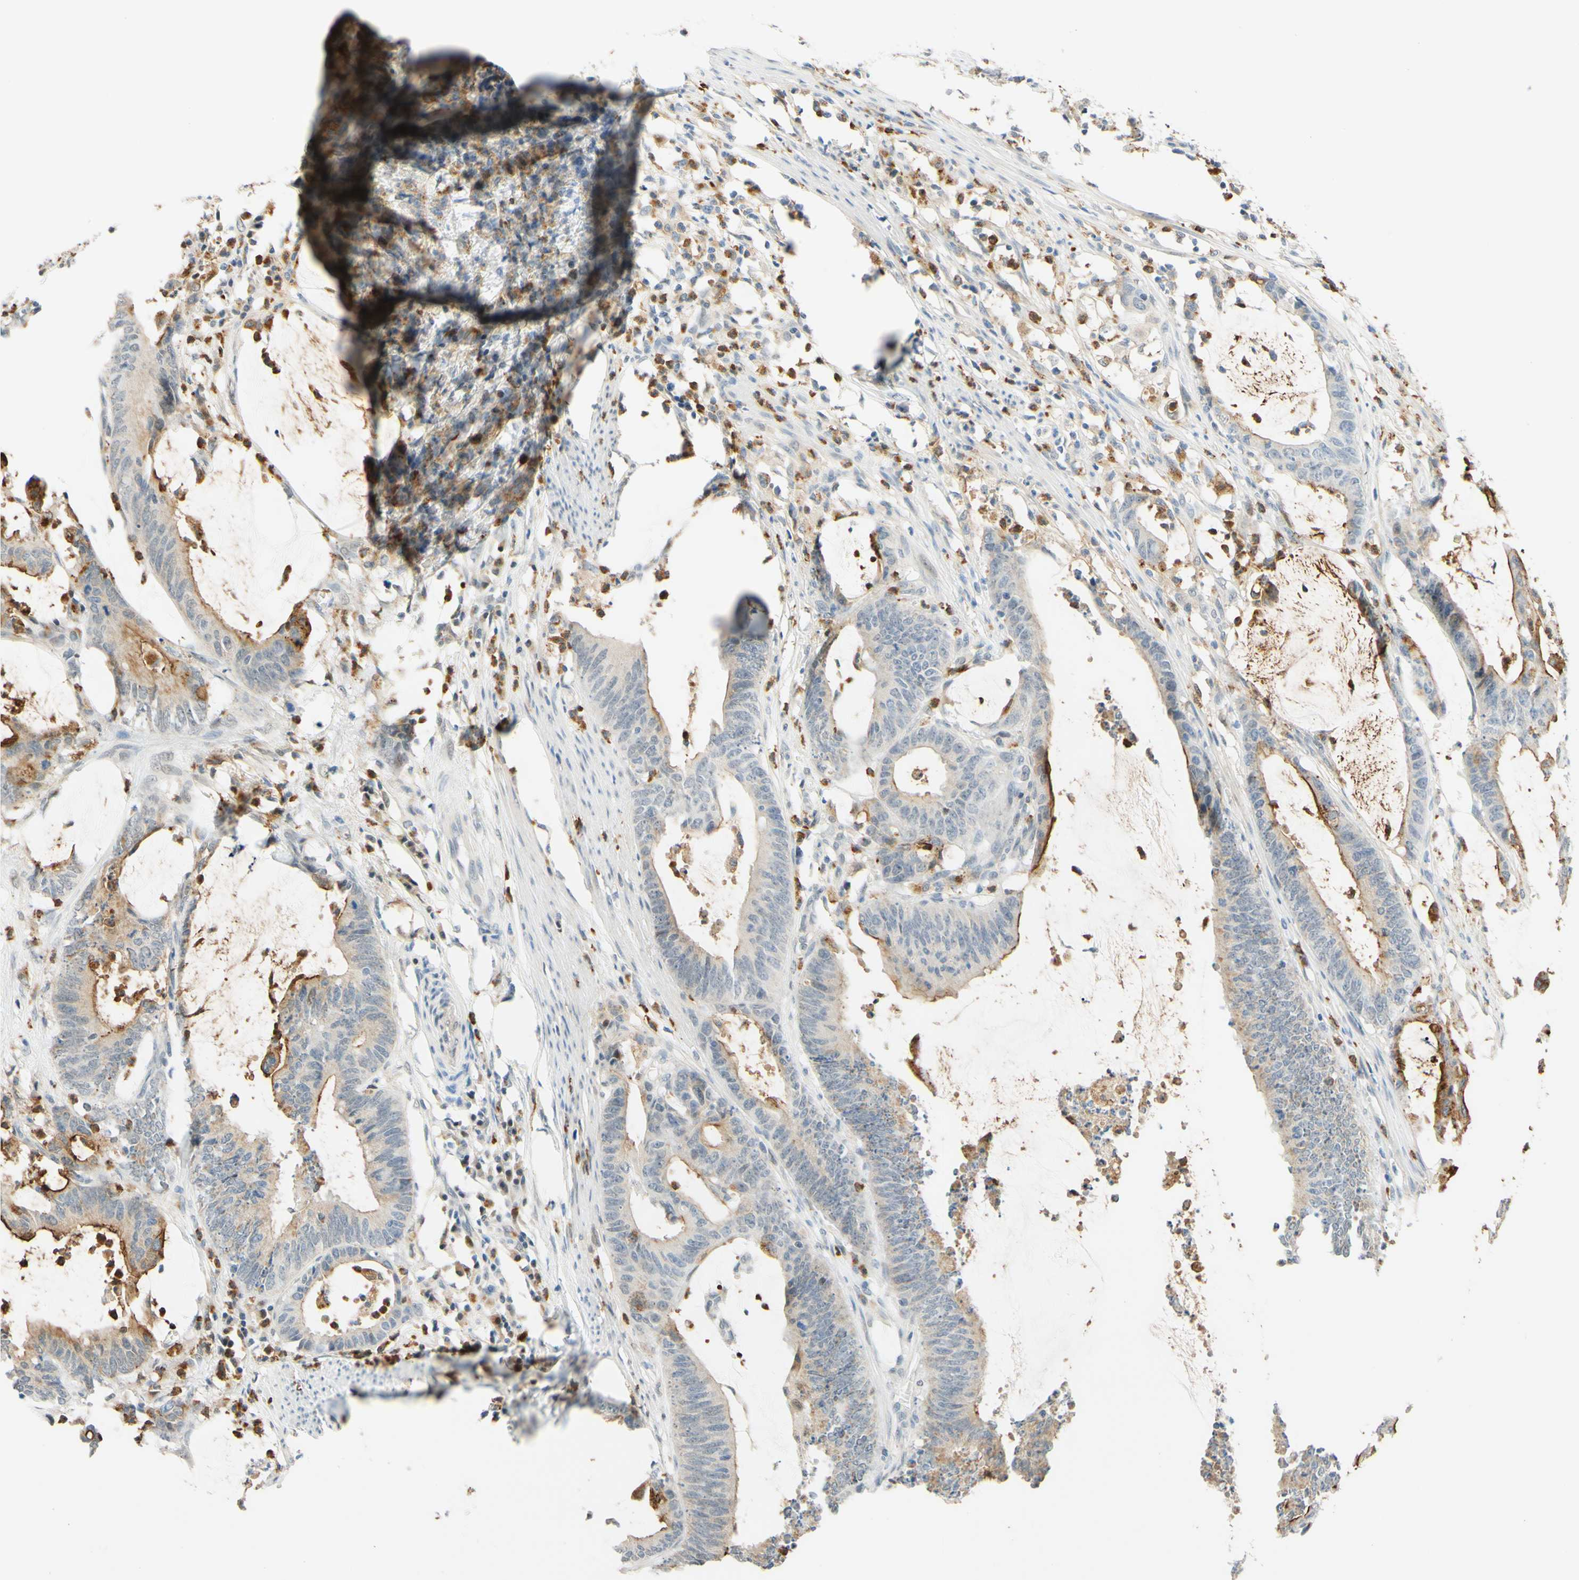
{"staining": {"intensity": "weak", "quantity": "25%-75%", "location": "cytoplasmic/membranous"}, "tissue": "colorectal cancer", "cell_type": "Tumor cells", "image_type": "cancer", "snomed": [{"axis": "morphology", "description": "Adenocarcinoma, NOS"}, {"axis": "topography", "description": "Rectum"}], "caption": "High-magnification brightfield microscopy of adenocarcinoma (colorectal) stained with DAB (brown) and counterstained with hematoxylin (blue). tumor cells exhibit weak cytoplasmic/membranous positivity is identified in approximately25%-75% of cells.", "gene": "TREM2", "patient": {"sex": "female", "age": 66}}